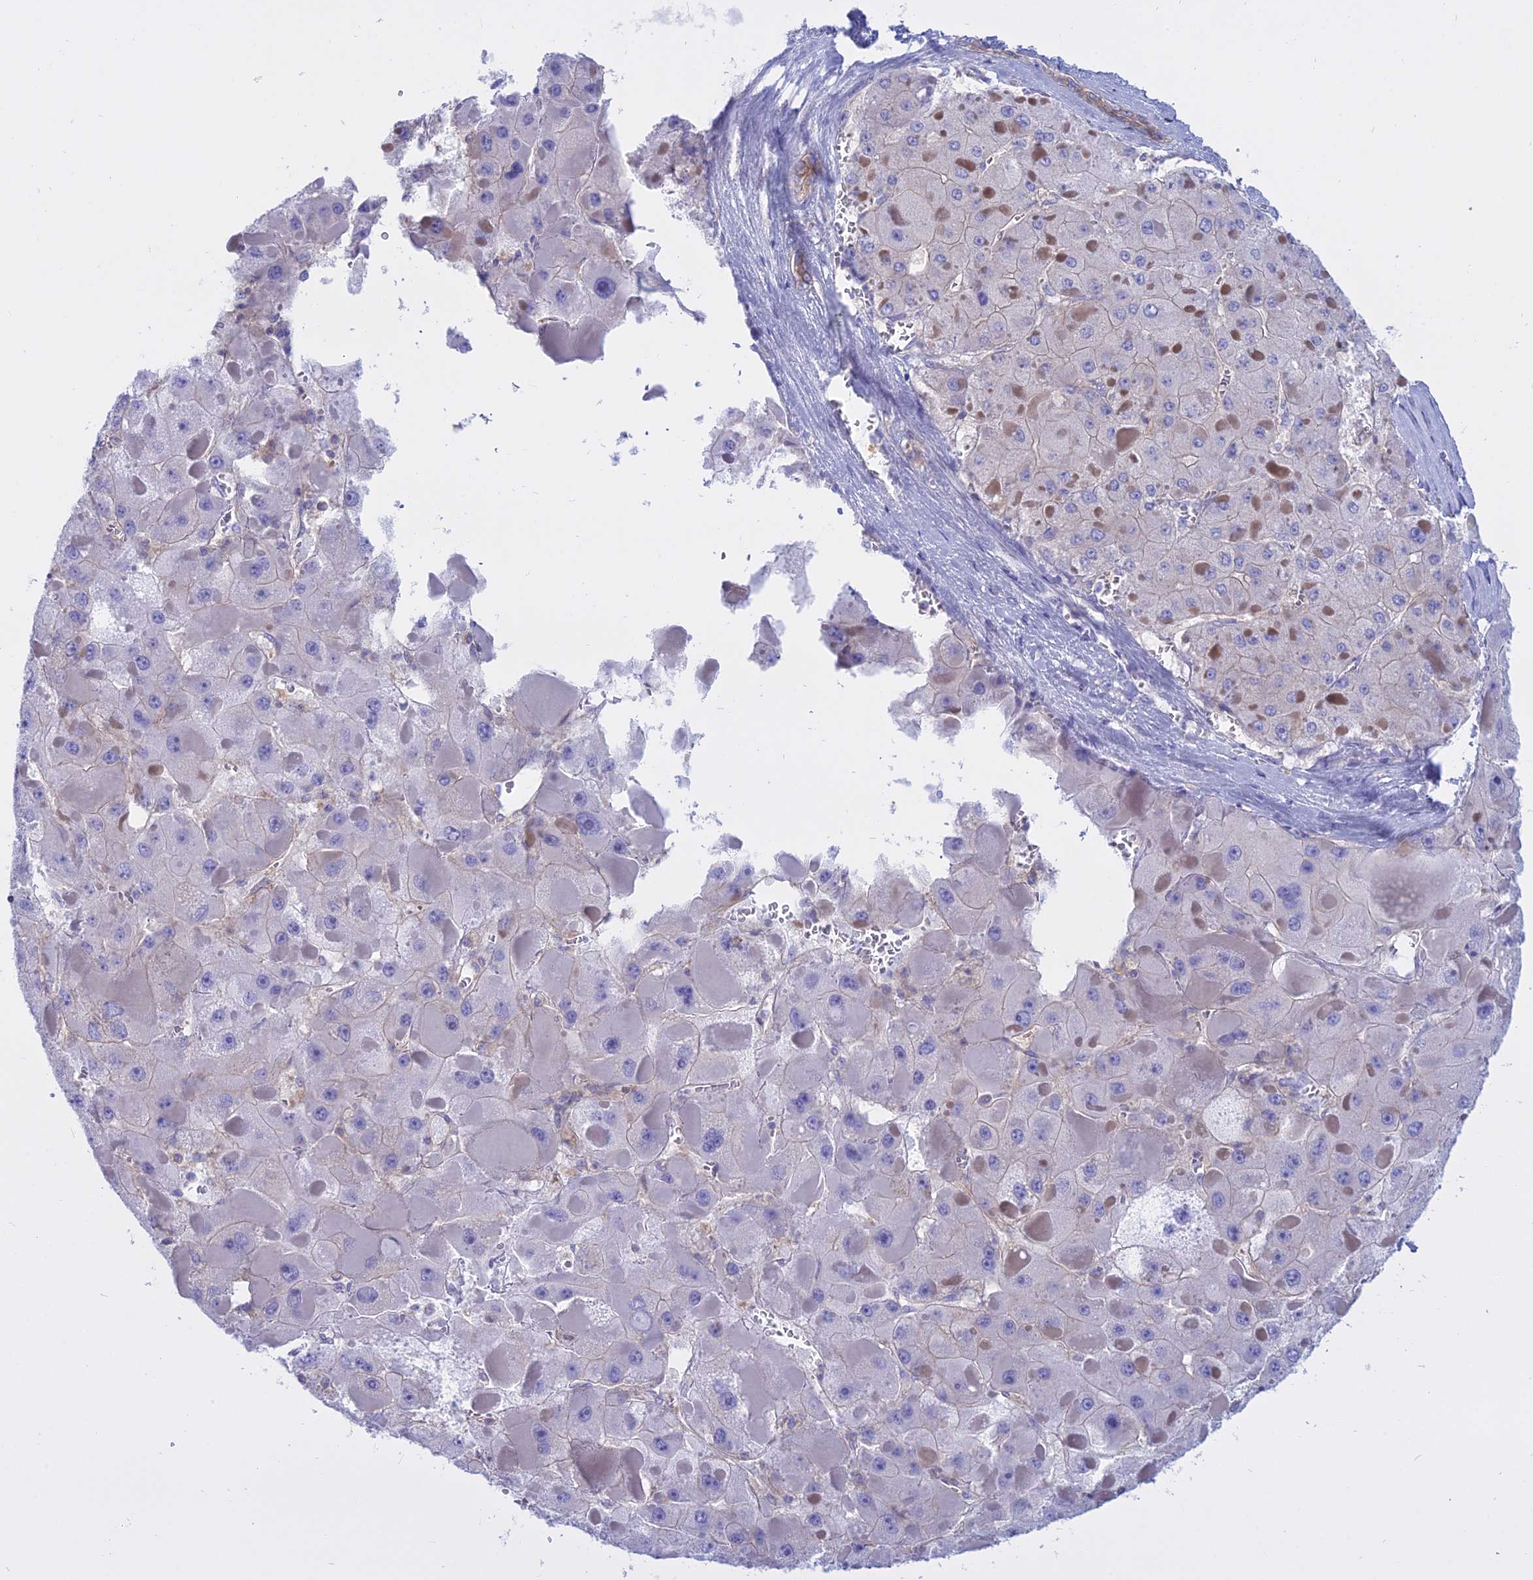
{"staining": {"intensity": "negative", "quantity": "none", "location": "none"}, "tissue": "liver cancer", "cell_type": "Tumor cells", "image_type": "cancer", "snomed": [{"axis": "morphology", "description": "Carcinoma, Hepatocellular, NOS"}, {"axis": "topography", "description": "Liver"}], "caption": "Liver hepatocellular carcinoma stained for a protein using IHC reveals no positivity tumor cells.", "gene": "AHCYL1", "patient": {"sex": "female", "age": 73}}